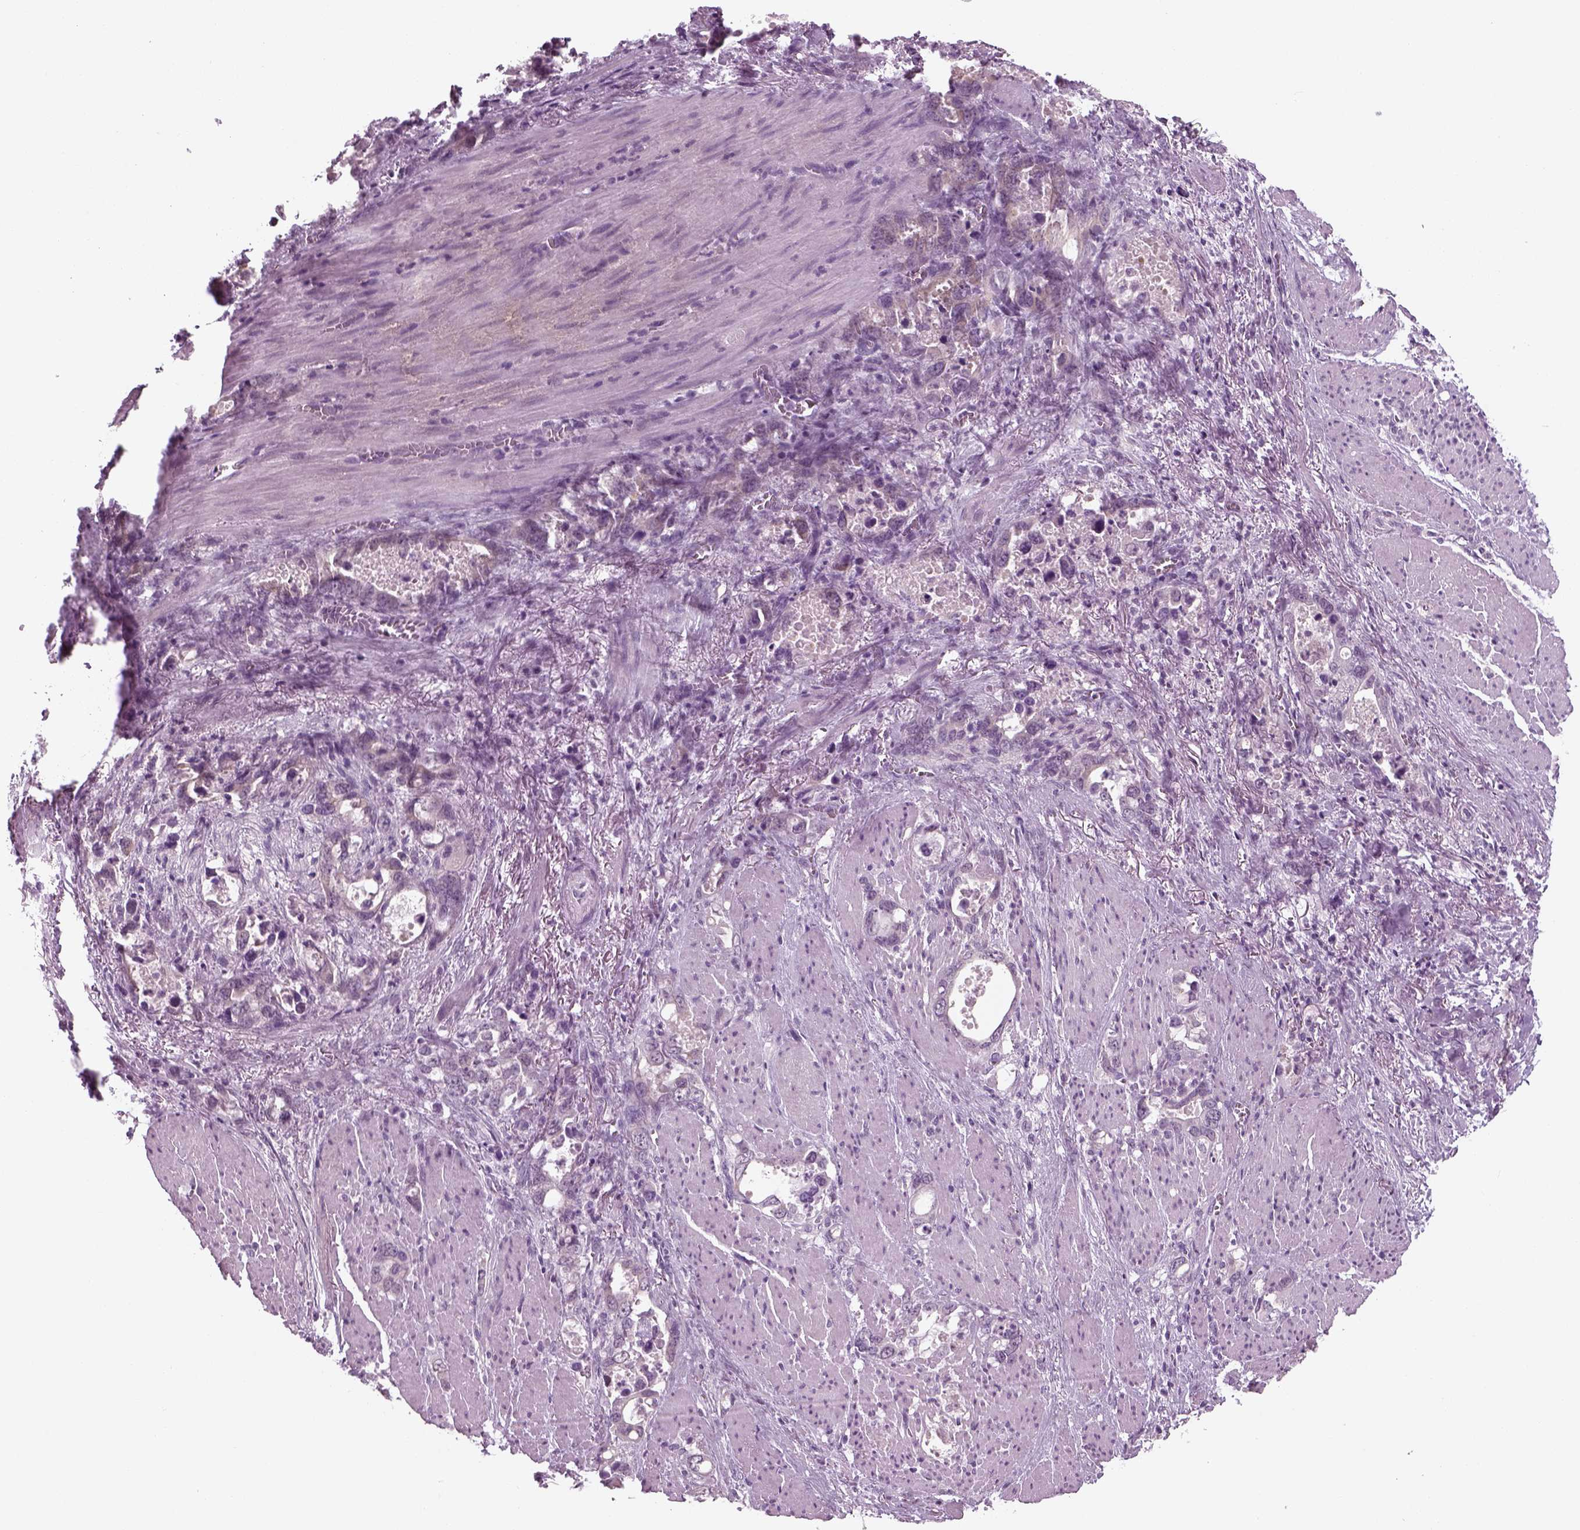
{"staining": {"intensity": "negative", "quantity": "none", "location": "none"}, "tissue": "stomach cancer", "cell_type": "Tumor cells", "image_type": "cancer", "snomed": [{"axis": "morphology", "description": "Normal tissue, NOS"}, {"axis": "morphology", "description": "Adenocarcinoma, NOS"}, {"axis": "topography", "description": "Esophagus"}, {"axis": "topography", "description": "Stomach, upper"}], "caption": "Immunohistochemistry of human adenocarcinoma (stomach) shows no expression in tumor cells. (Brightfield microscopy of DAB immunohistochemistry (IHC) at high magnification).", "gene": "KRT75", "patient": {"sex": "male", "age": 74}}